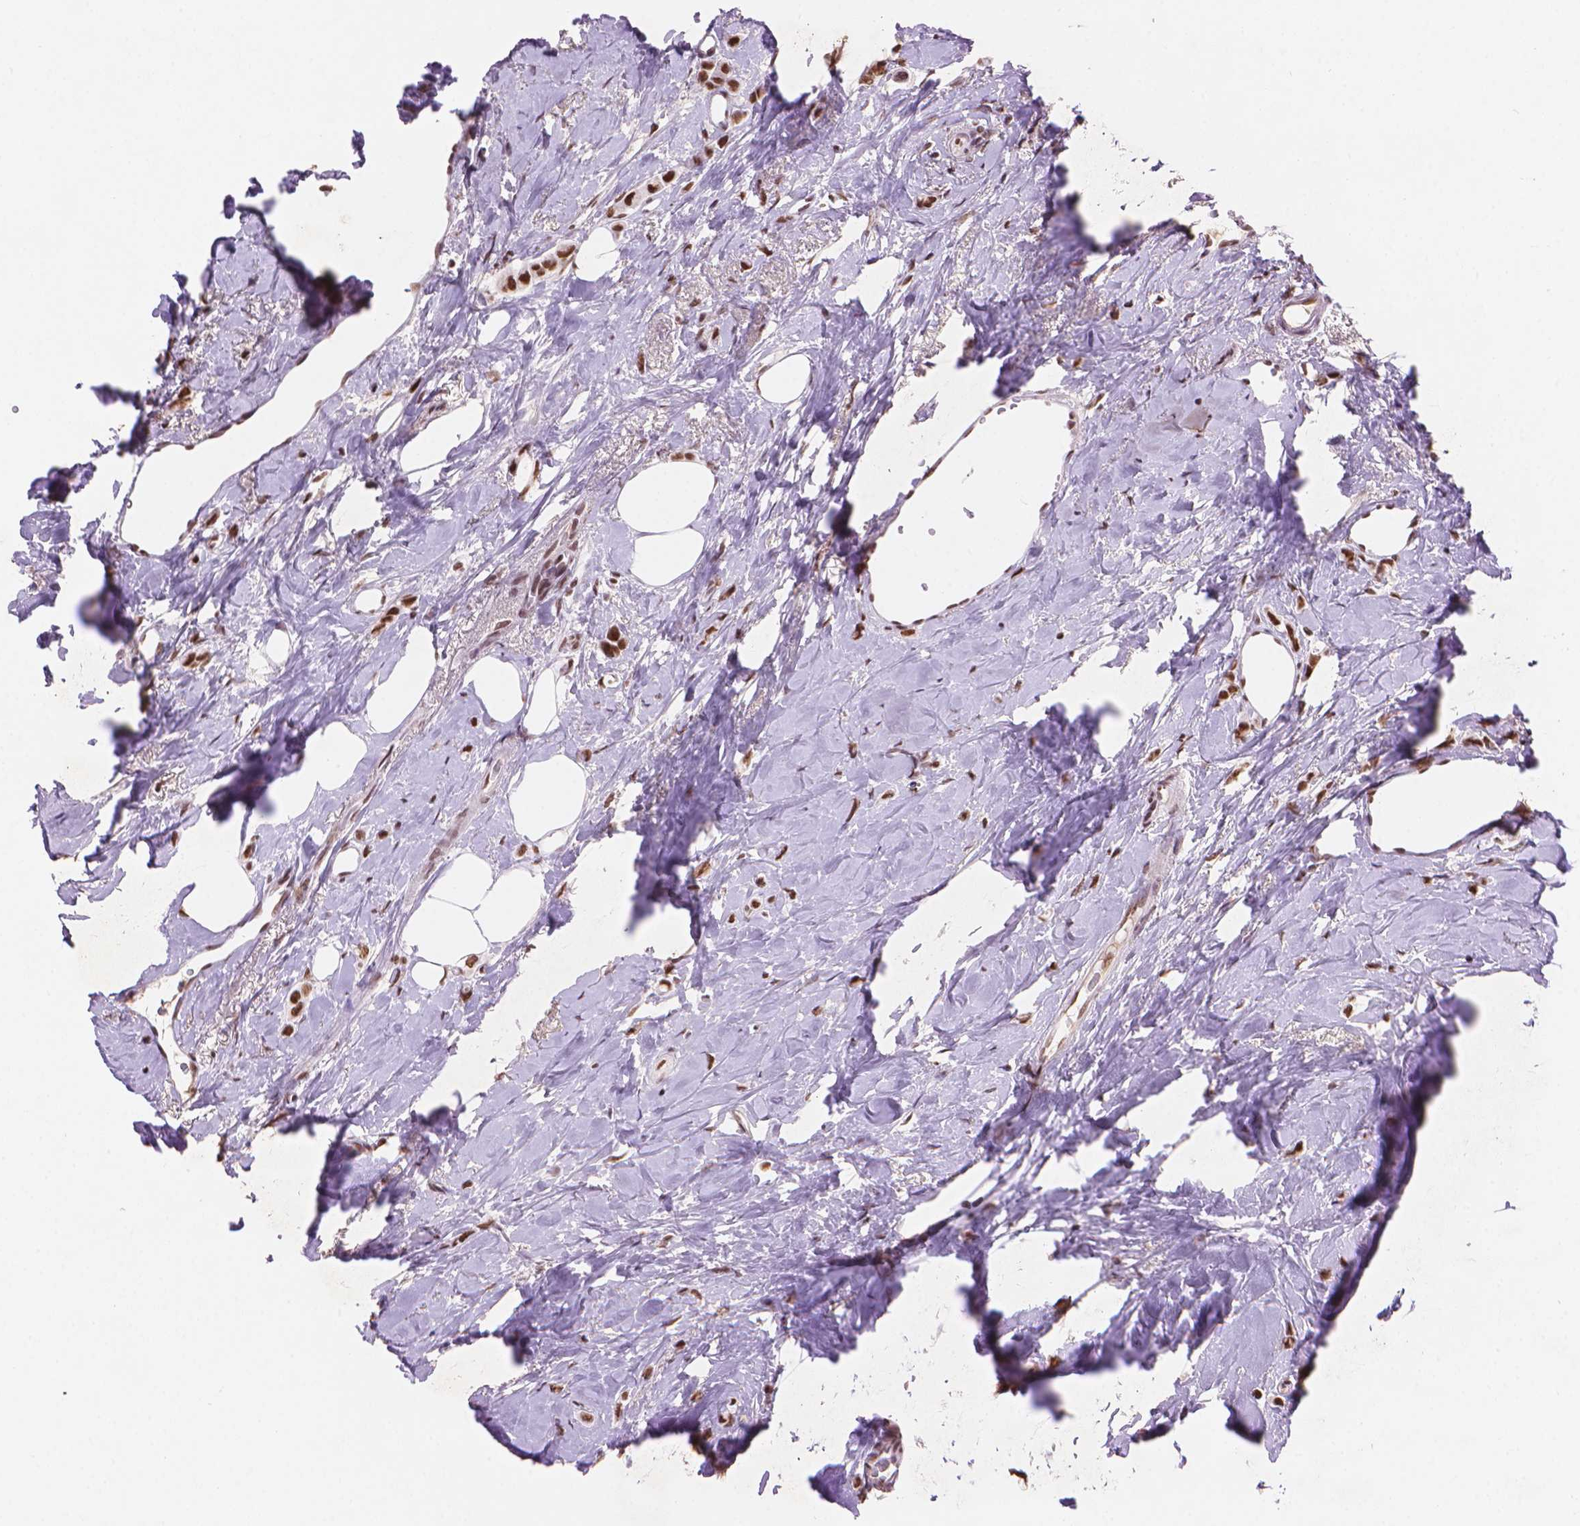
{"staining": {"intensity": "strong", "quantity": ">75%", "location": "nuclear"}, "tissue": "breast cancer", "cell_type": "Tumor cells", "image_type": "cancer", "snomed": [{"axis": "morphology", "description": "Lobular carcinoma"}, {"axis": "topography", "description": "Breast"}], "caption": "Strong nuclear staining is seen in about >75% of tumor cells in breast cancer.", "gene": "RPA4", "patient": {"sex": "female", "age": 66}}